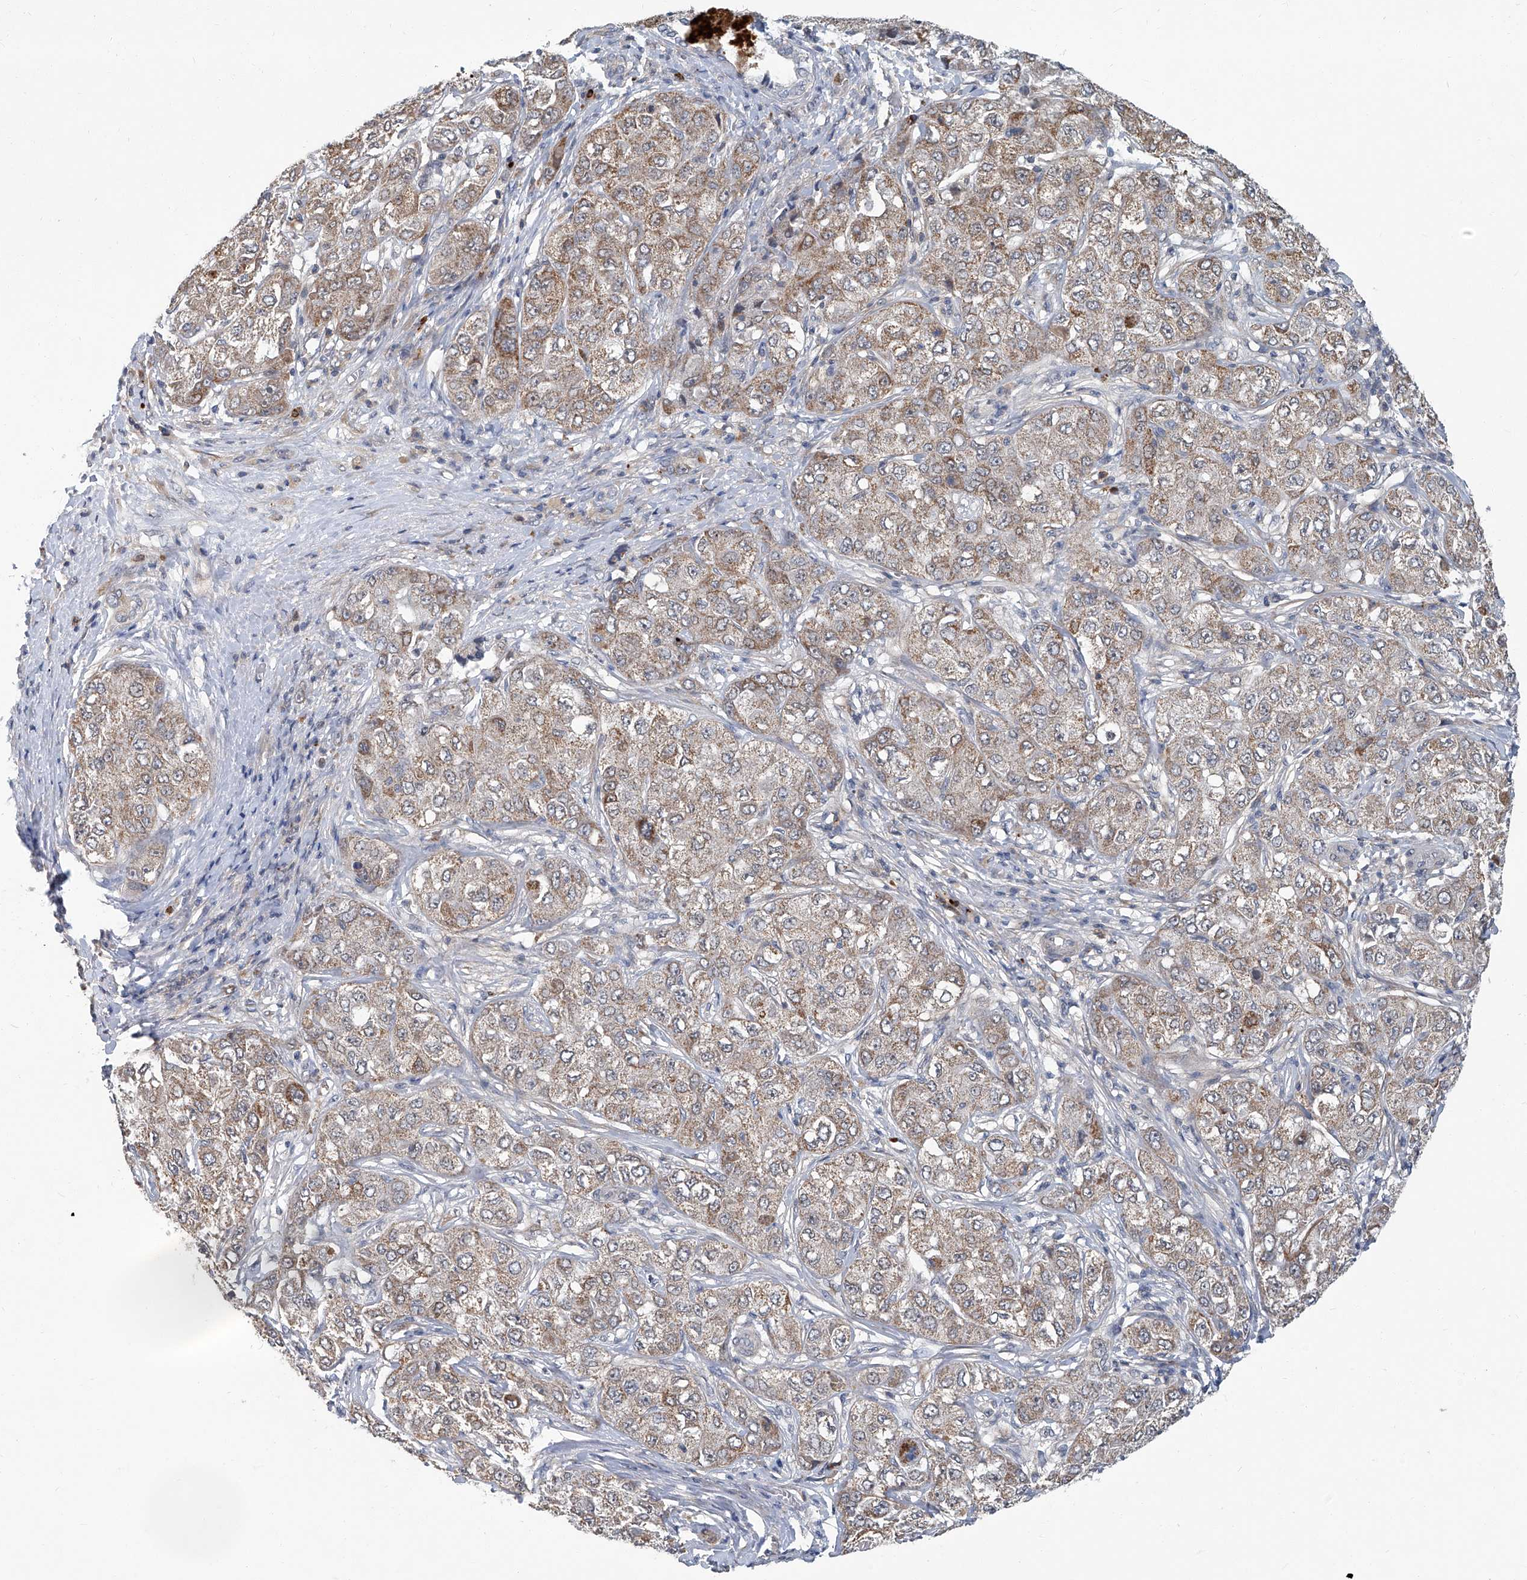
{"staining": {"intensity": "moderate", "quantity": ">75%", "location": "cytoplasmic/membranous"}, "tissue": "liver cancer", "cell_type": "Tumor cells", "image_type": "cancer", "snomed": [{"axis": "morphology", "description": "Carcinoma, Hepatocellular, NOS"}, {"axis": "topography", "description": "Liver"}], "caption": "Protein staining of hepatocellular carcinoma (liver) tissue displays moderate cytoplasmic/membranous positivity in about >75% of tumor cells.", "gene": "AKNAD1", "patient": {"sex": "male", "age": 80}}